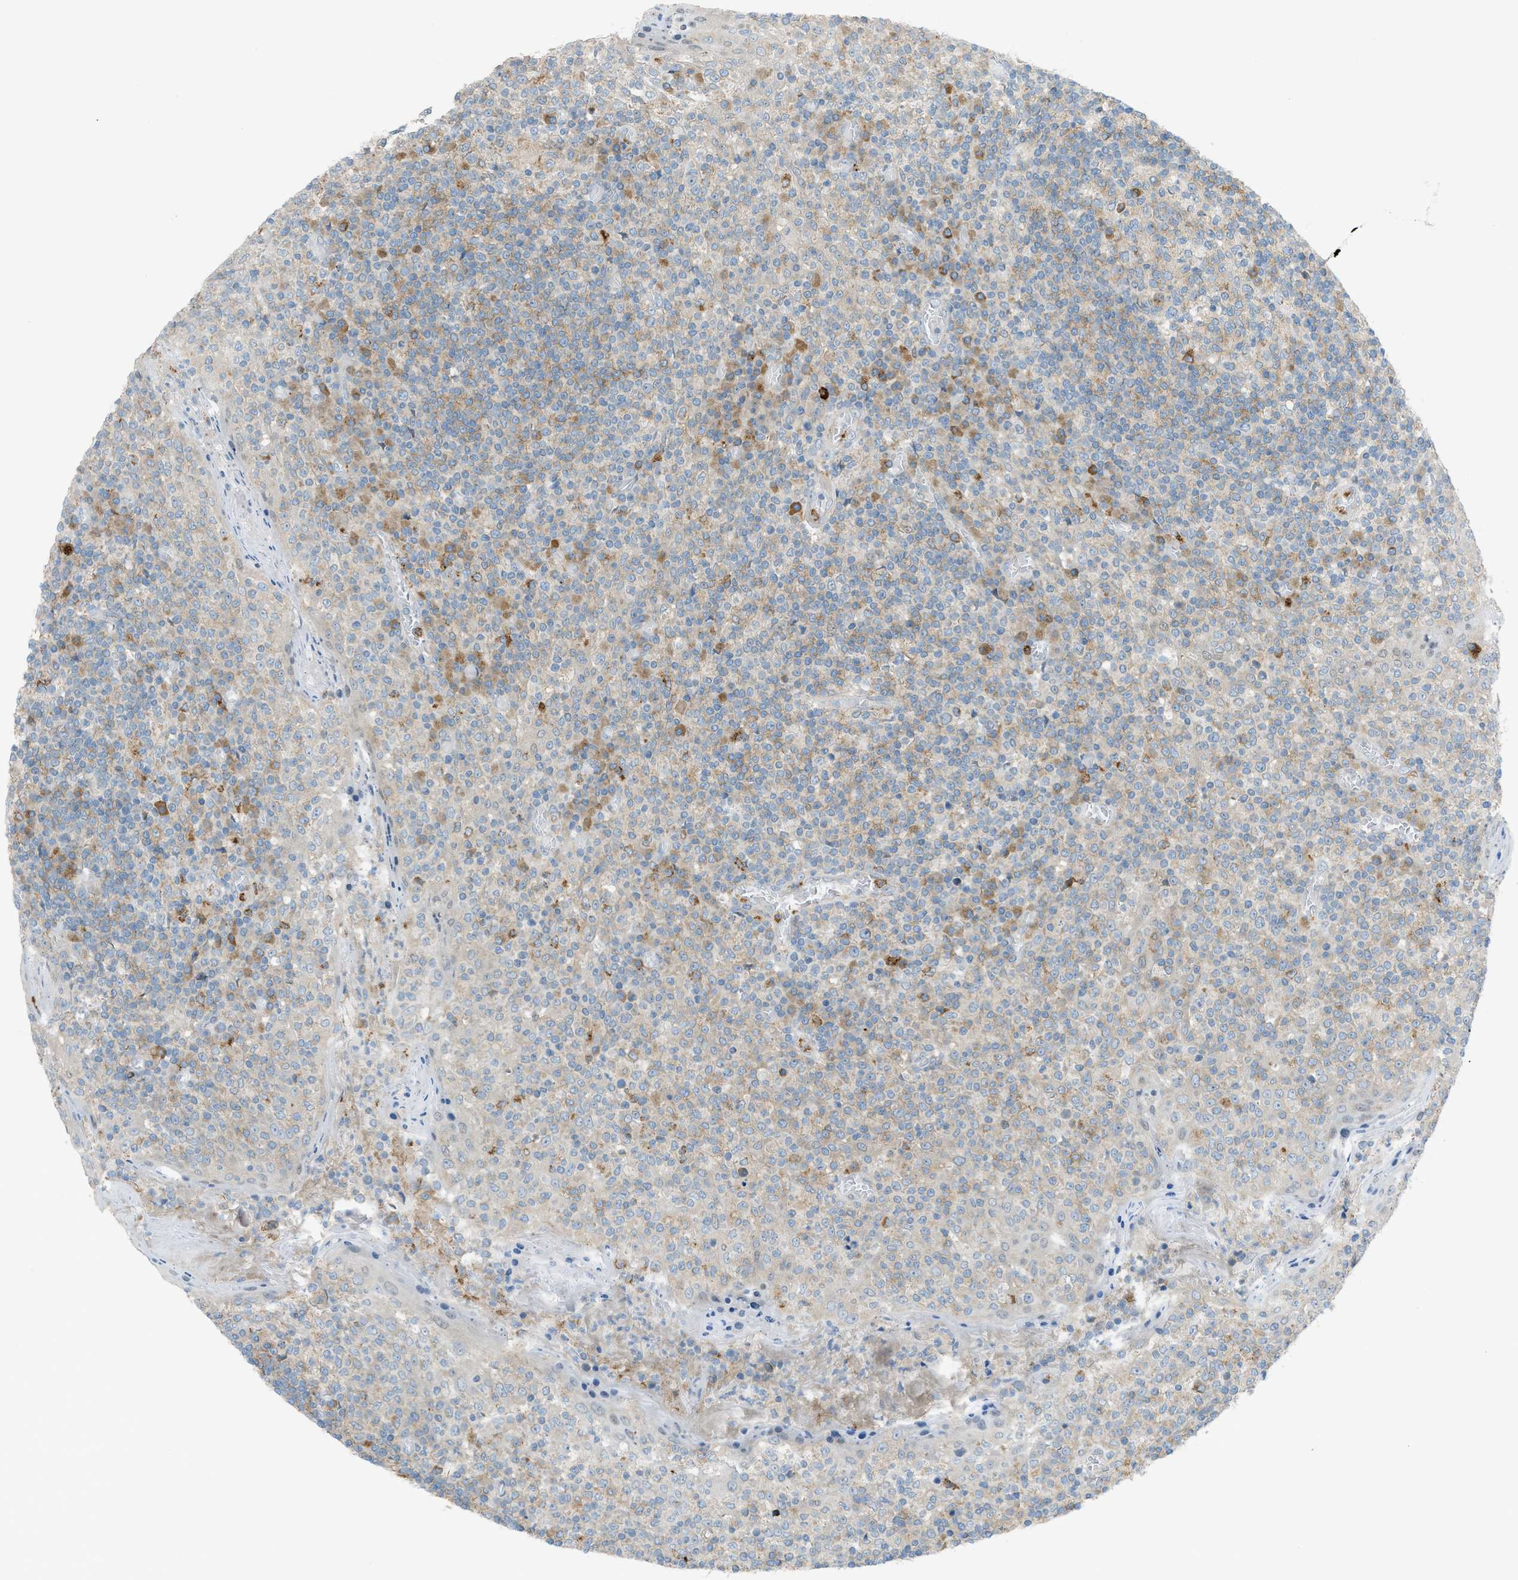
{"staining": {"intensity": "moderate", "quantity": "<25%", "location": "cytoplasmic/membranous"}, "tissue": "tonsil", "cell_type": "Germinal center cells", "image_type": "normal", "snomed": [{"axis": "morphology", "description": "Normal tissue, NOS"}, {"axis": "topography", "description": "Tonsil"}], "caption": "Immunohistochemistry (IHC) (DAB) staining of benign human tonsil displays moderate cytoplasmic/membranous protein positivity in about <25% of germinal center cells. (Brightfield microscopy of DAB IHC at high magnification).", "gene": "DYRK1A", "patient": {"sex": "female", "age": 19}}